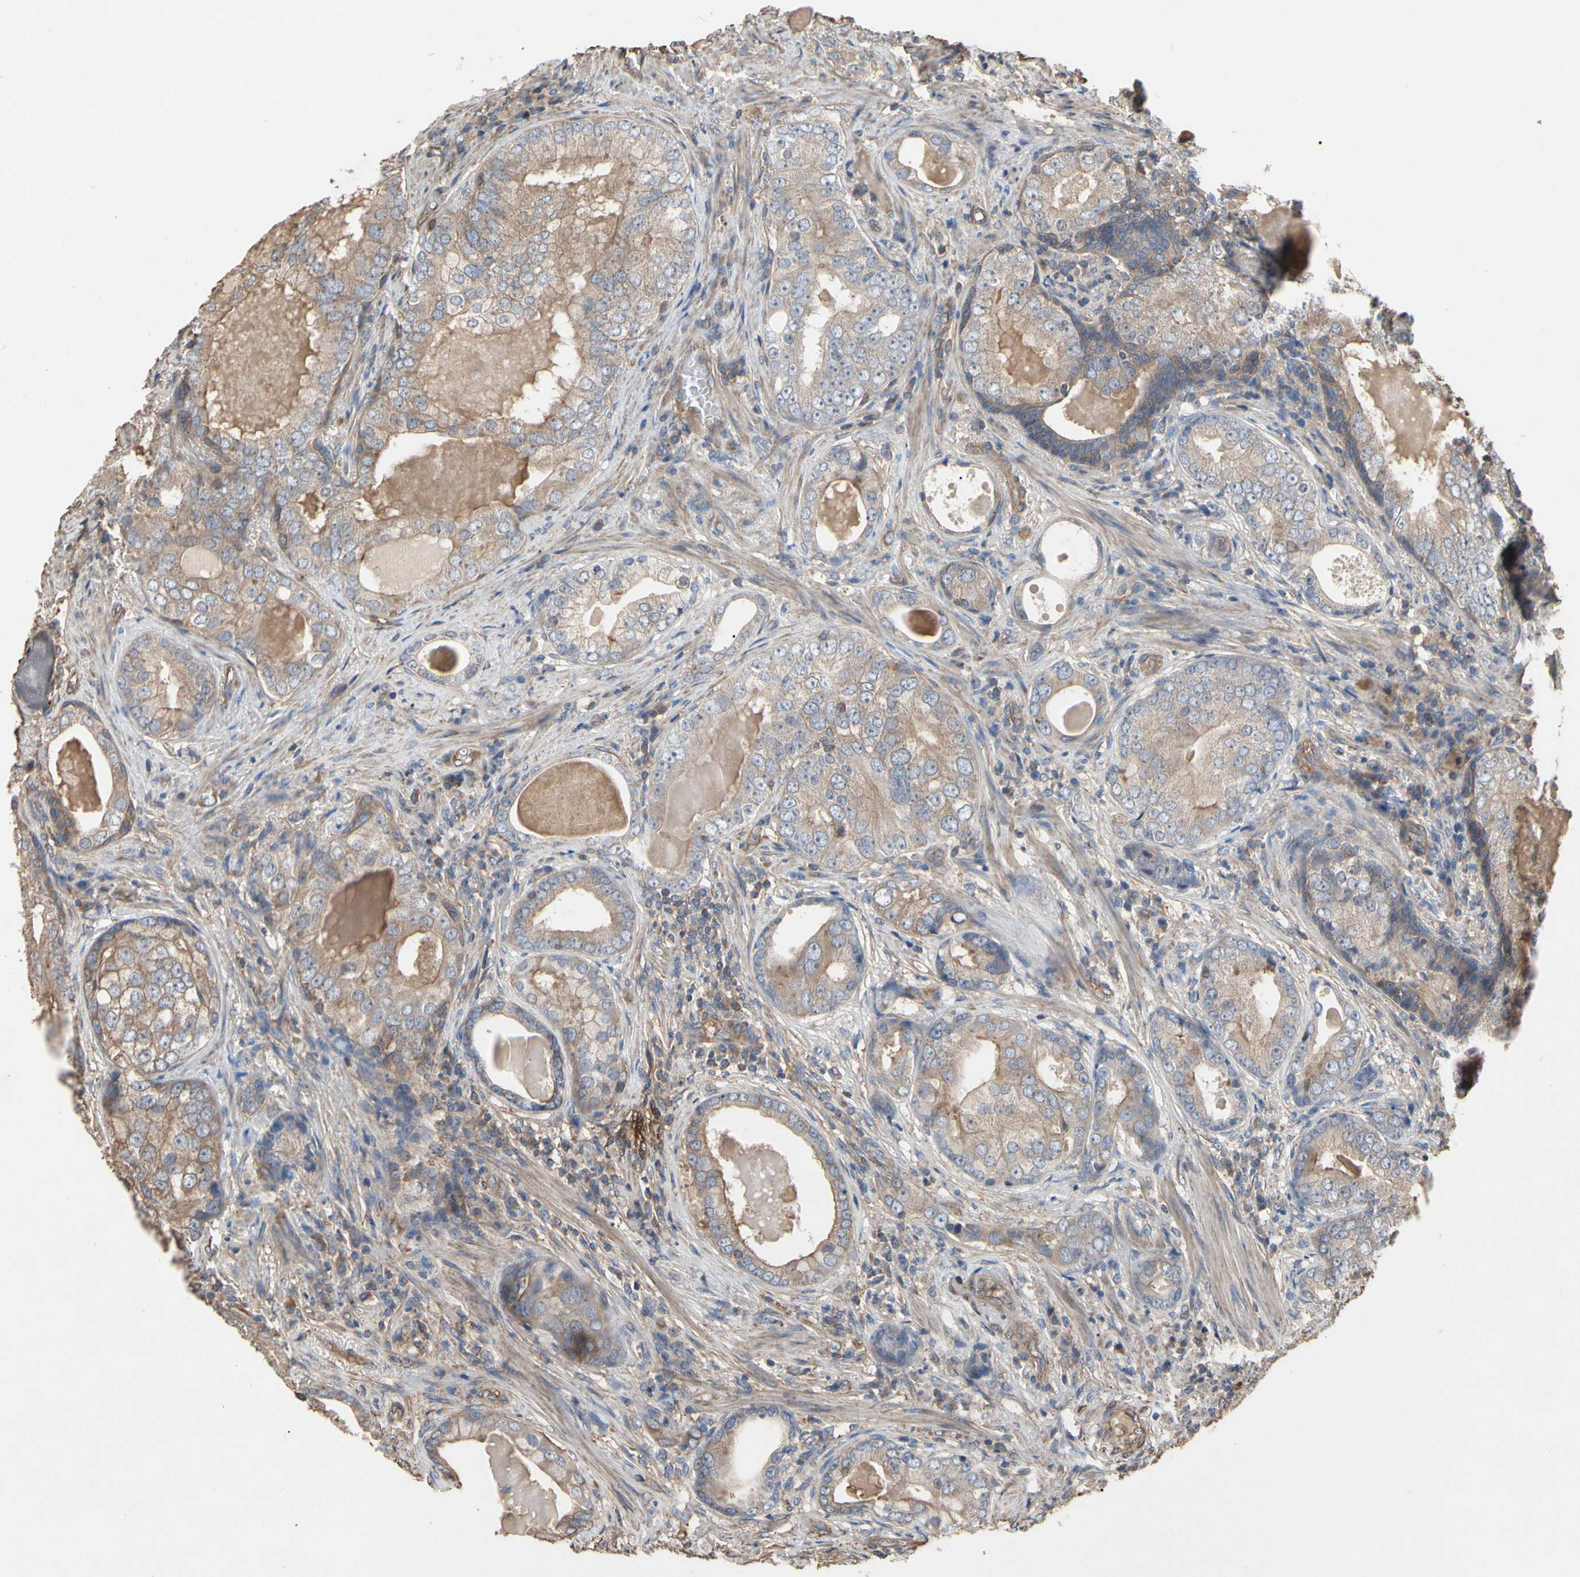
{"staining": {"intensity": "weak", "quantity": ">75%", "location": "cytoplasmic/membranous"}, "tissue": "prostate cancer", "cell_type": "Tumor cells", "image_type": "cancer", "snomed": [{"axis": "morphology", "description": "Adenocarcinoma, High grade"}, {"axis": "topography", "description": "Prostate"}], "caption": "The immunohistochemical stain shows weak cytoplasmic/membranous positivity in tumor cells of adenocarcinoma (high-grade) (prostate) tissue. (Stains: DAB (3,3'-diaminobenzidine) in brown, nuclei in blue, Microscopy: brightfield microscopy at high magnification).", "gene": "PDZK1", "patient": {"sex": "male", "age": 66}}